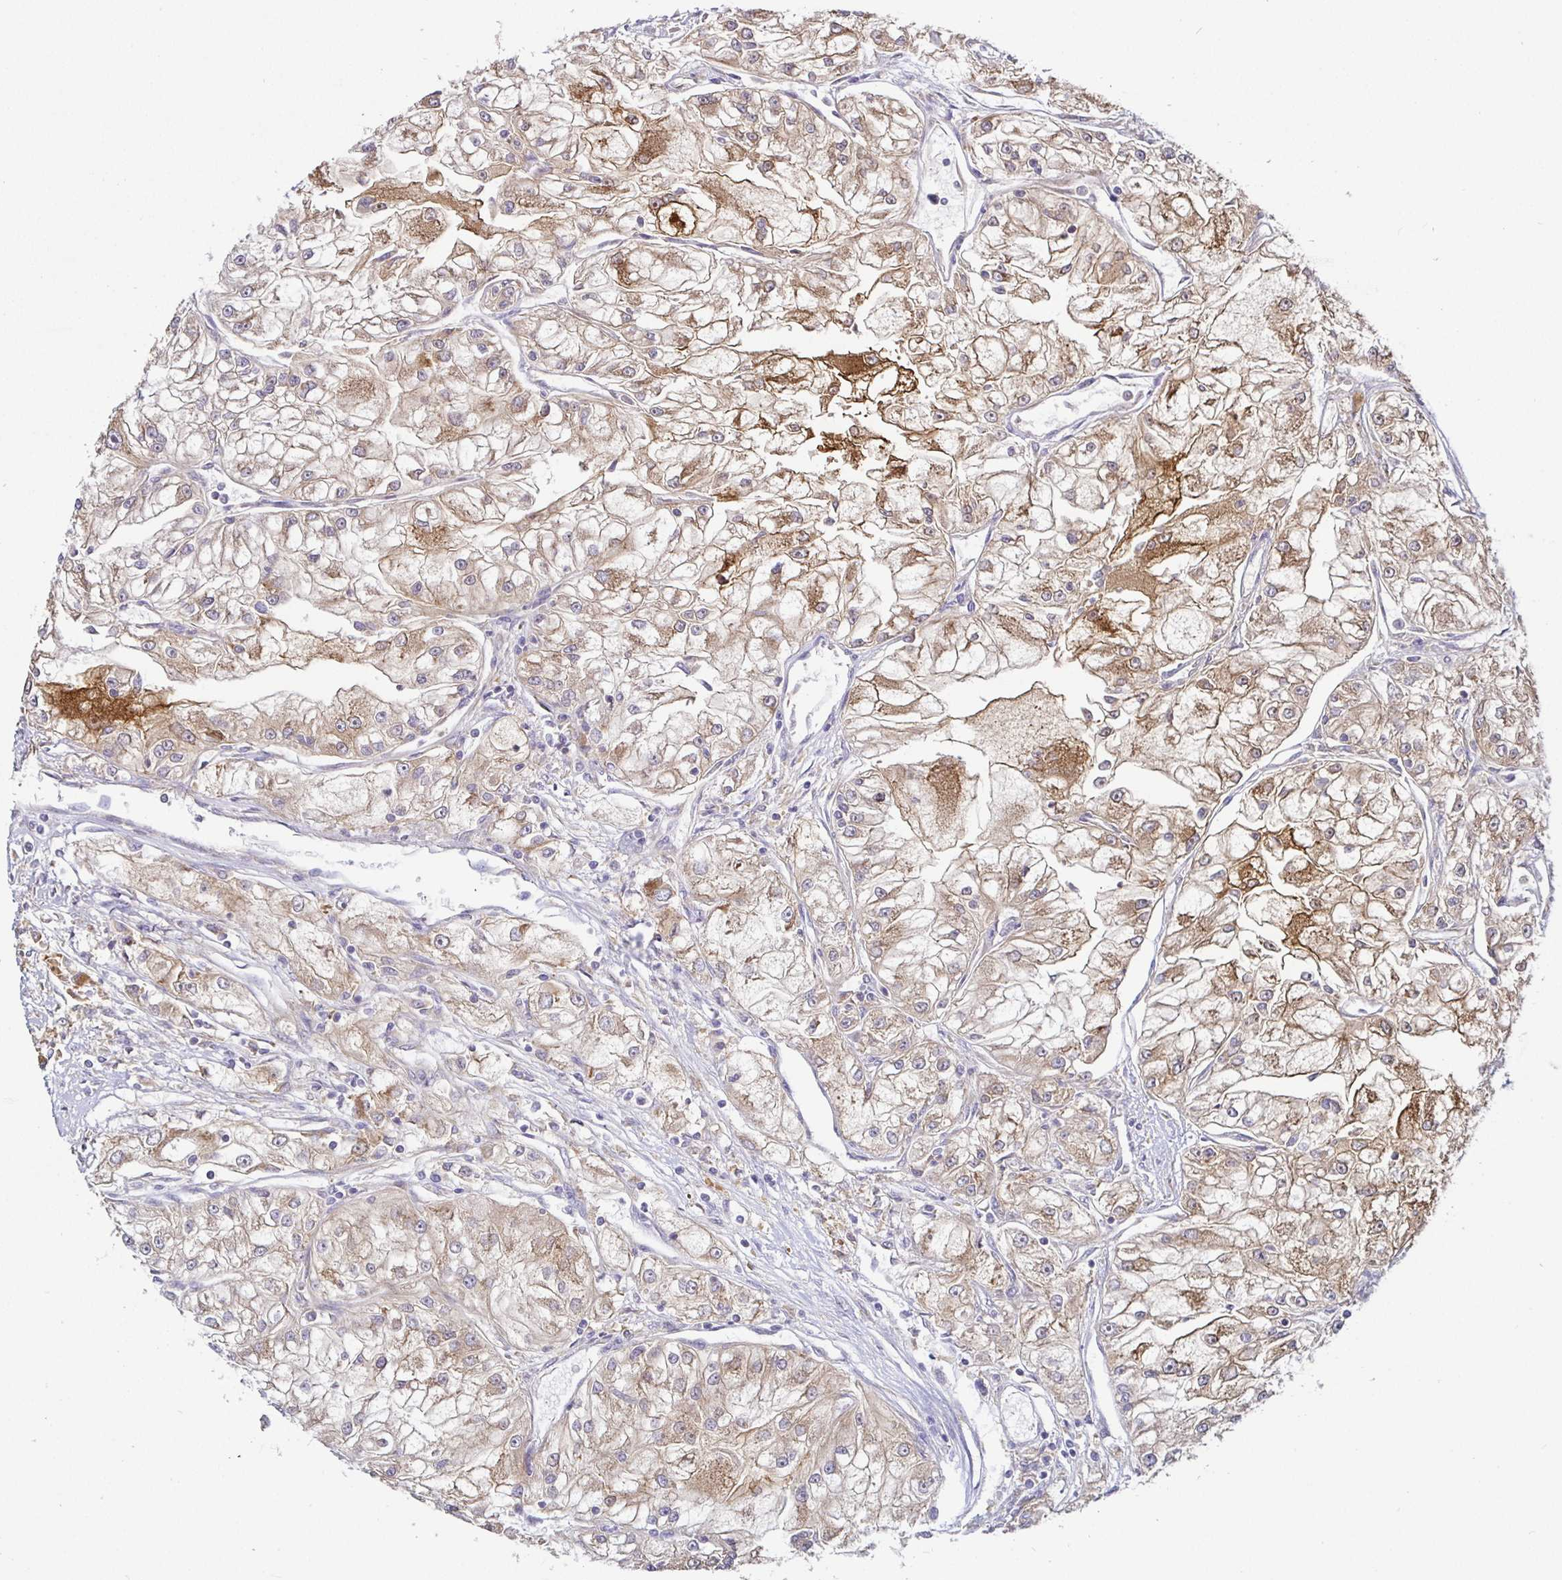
{"staining": {"intensity": "moderate", "quantity": "25%-75%", "location": "cytoplasmic/membranous"}, "tissue": "renal cancer", "cell_type": "Tumor cells", "image_type": "cancer", "snomed": [{"axis": "morphology", "description": "Adenocarcinoma, NOS"}, {"axis": "topography", "description": "Kidney"}], "caption": "Protein expression analysis of human adenocarcinoma (renal) reveals moderate cytoplasmic/membranous expression in approximately 25%-75% of tumor cells.", "gene": "SNX8", "patient": {"sex": "female", "age": 72}}